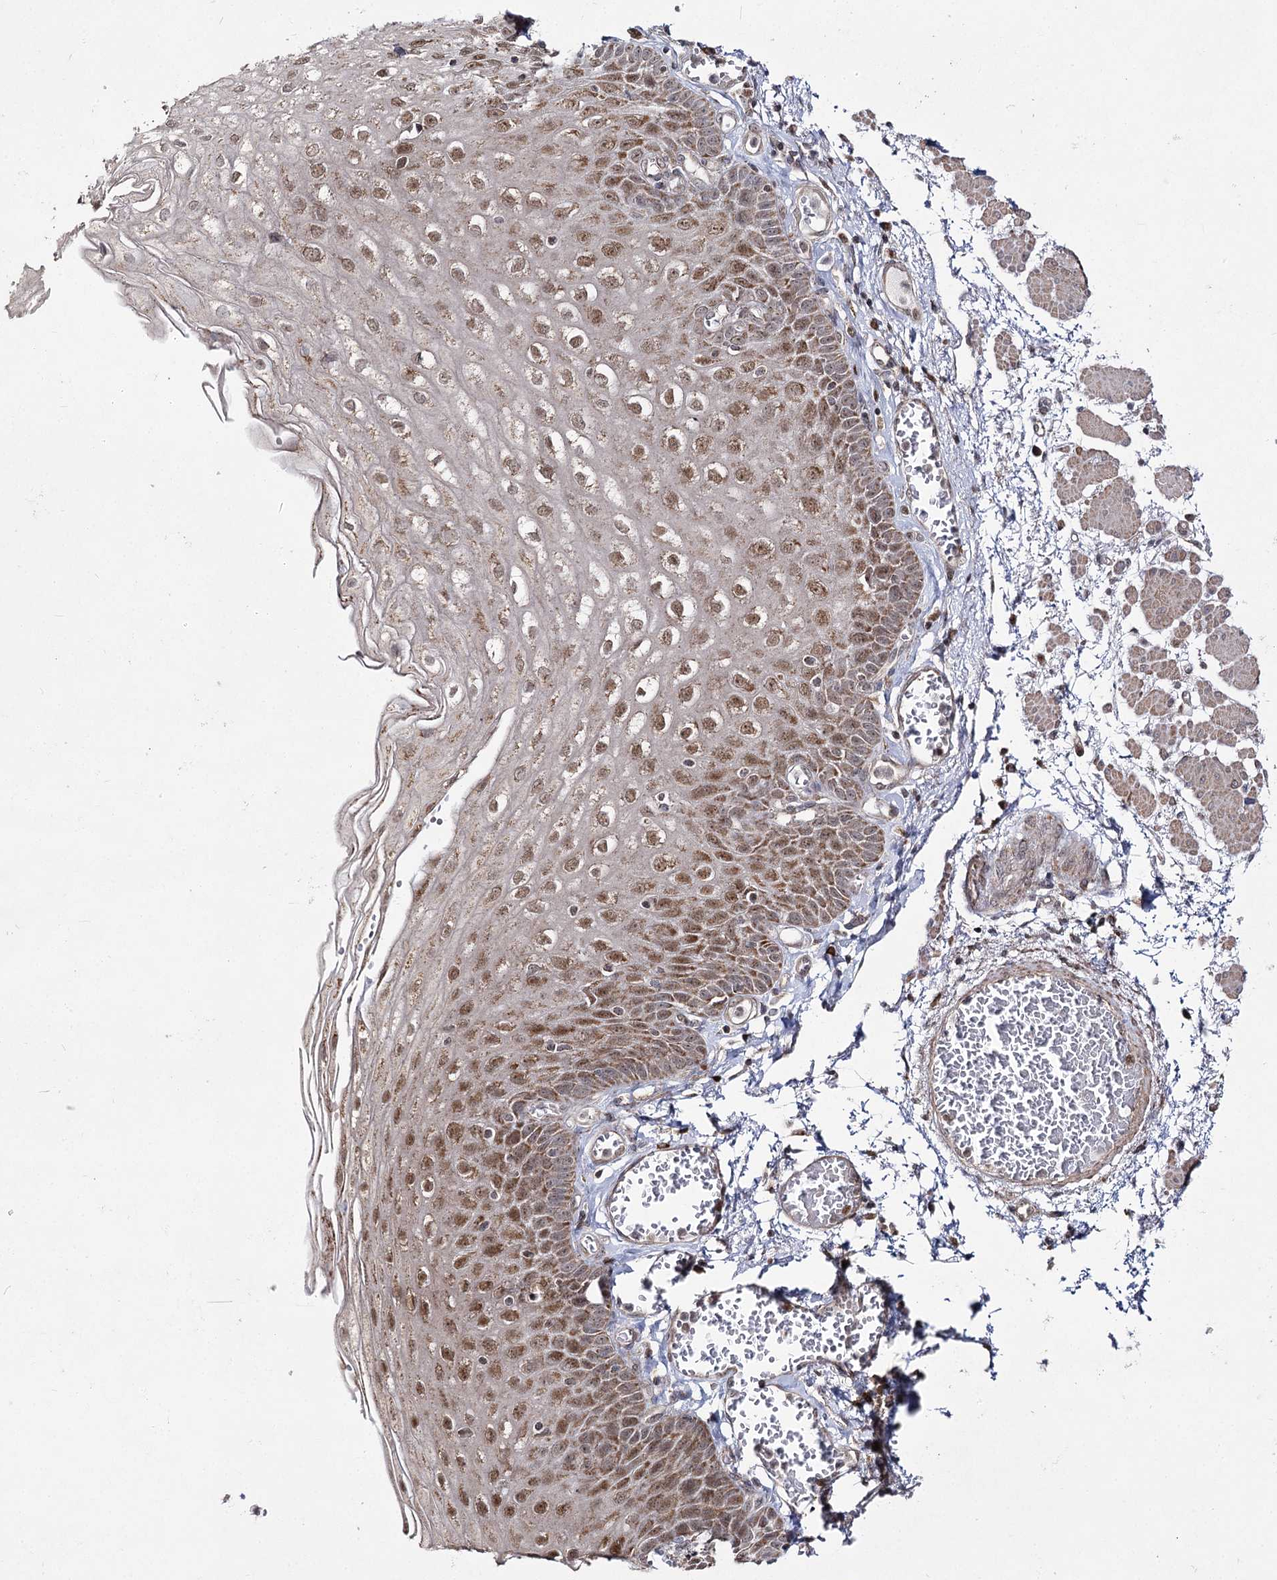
{"staining": {"intensity": "strong", "quantity": ">75%", "location": "cytoplasmic/membranous,nuclear"}, "tissue": "esophagus", "cell_type": "Squamous epithelial cells", "image_type": "normal", "snomed": [{"axis": "morphology", "description": "Normal tissue, NOS"}, {"axis": "topography", "description": "Esophagus"}], "caption": "Strong cytoplasmic/membranous,nuclear positivity for a protein is identified in about >75% of squamous epithelial cells of normal esophagus using immunohistochemistry (IHC).", "gene": "SLC4A1AP", "patient": {"sex": "male", "age": 81}}